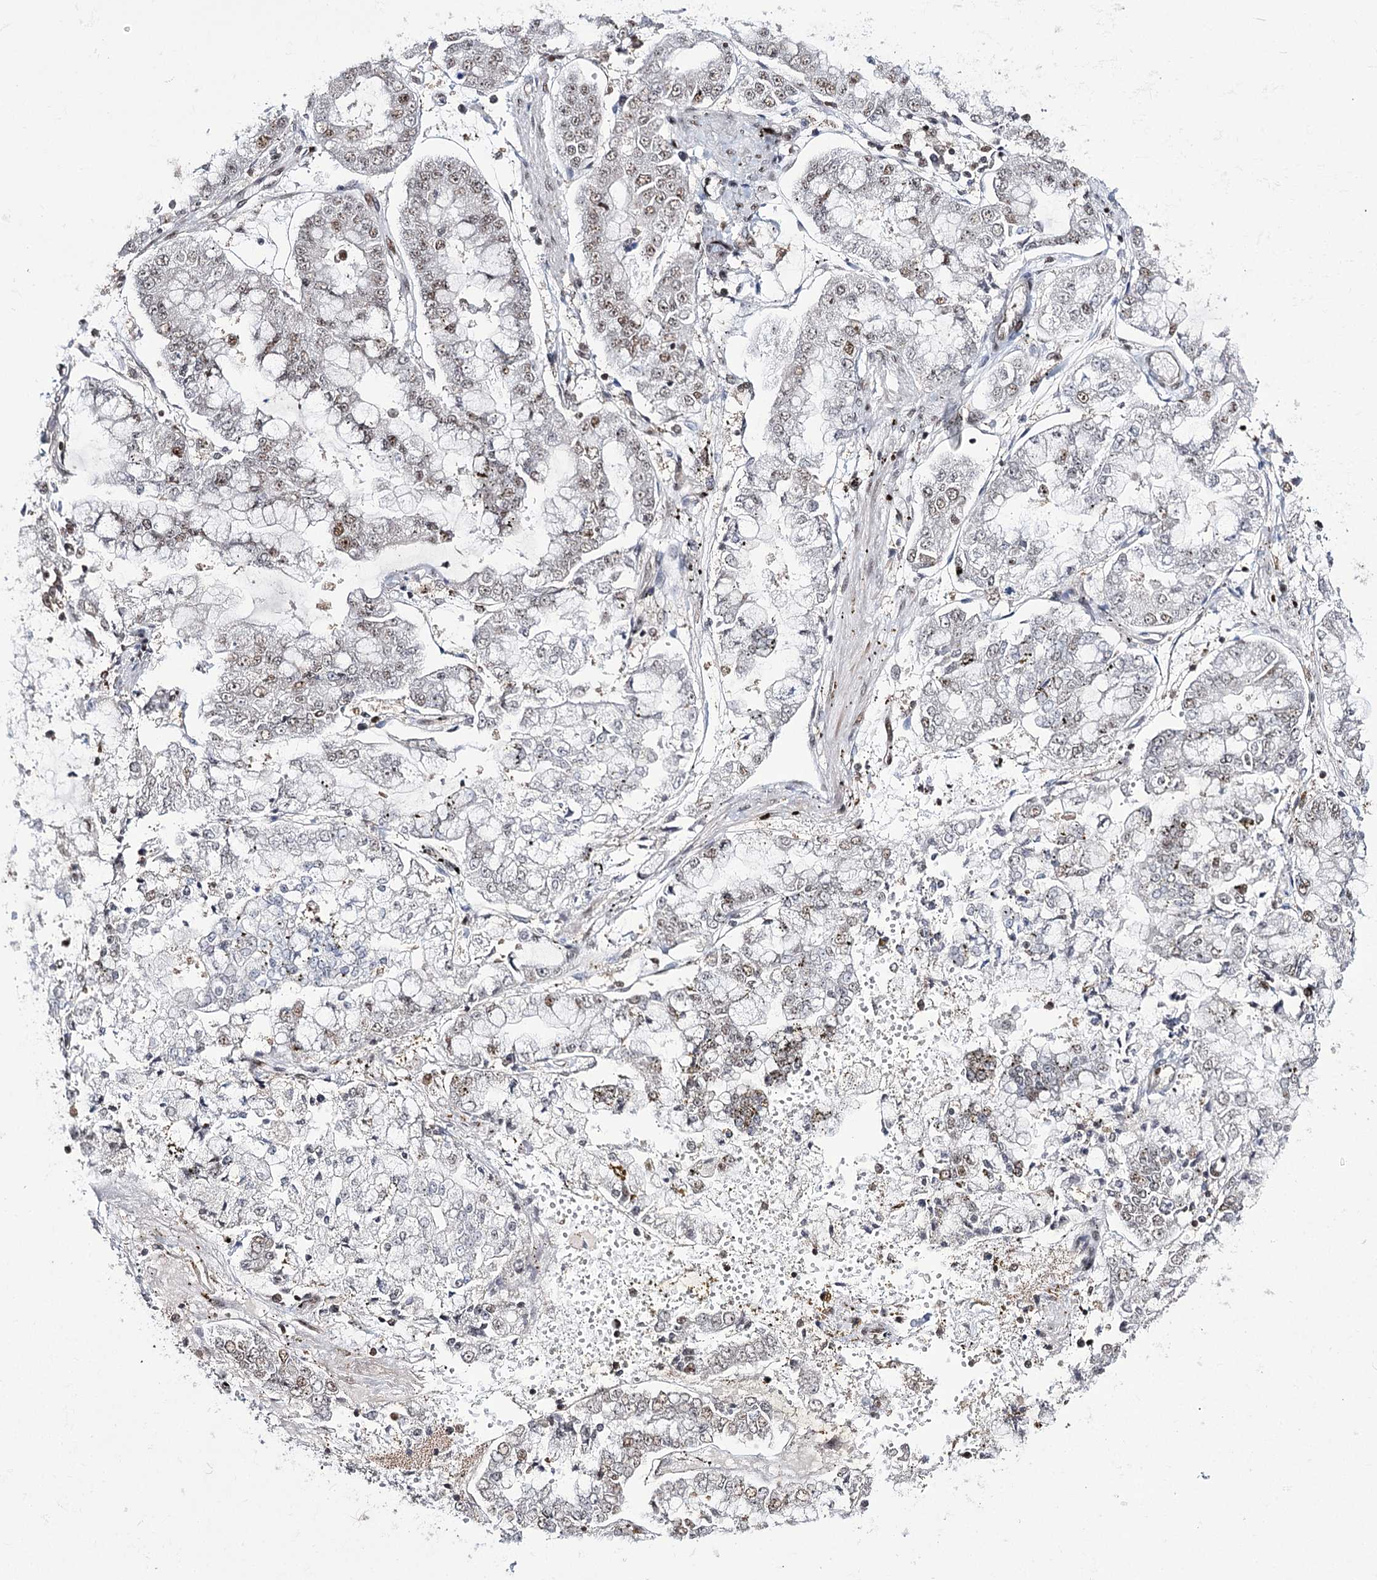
{"staining": {"intensity": "weak", "quantity": "25%-75%", "location": "nuclear"}, "tissue": "stomach cancer", "cell_type": "Tumor cells", "image_type": "cancer", "snomed": [{"axis": "morphology", "description": "Adenocarcinoma, NOS"}, {"axis": "topography", "description": "Stomach"}], "caption": "Protein expression by immunohistochemistry (IHC) exhibits weak nuclear positivity in approximately 25%-75% of tumor cells in stomach cancer. (DAB IHC with brightfield microscopy, high magnification).", "gene": "PRPF40A", "patient": {"sex": "male", "age": 76}}